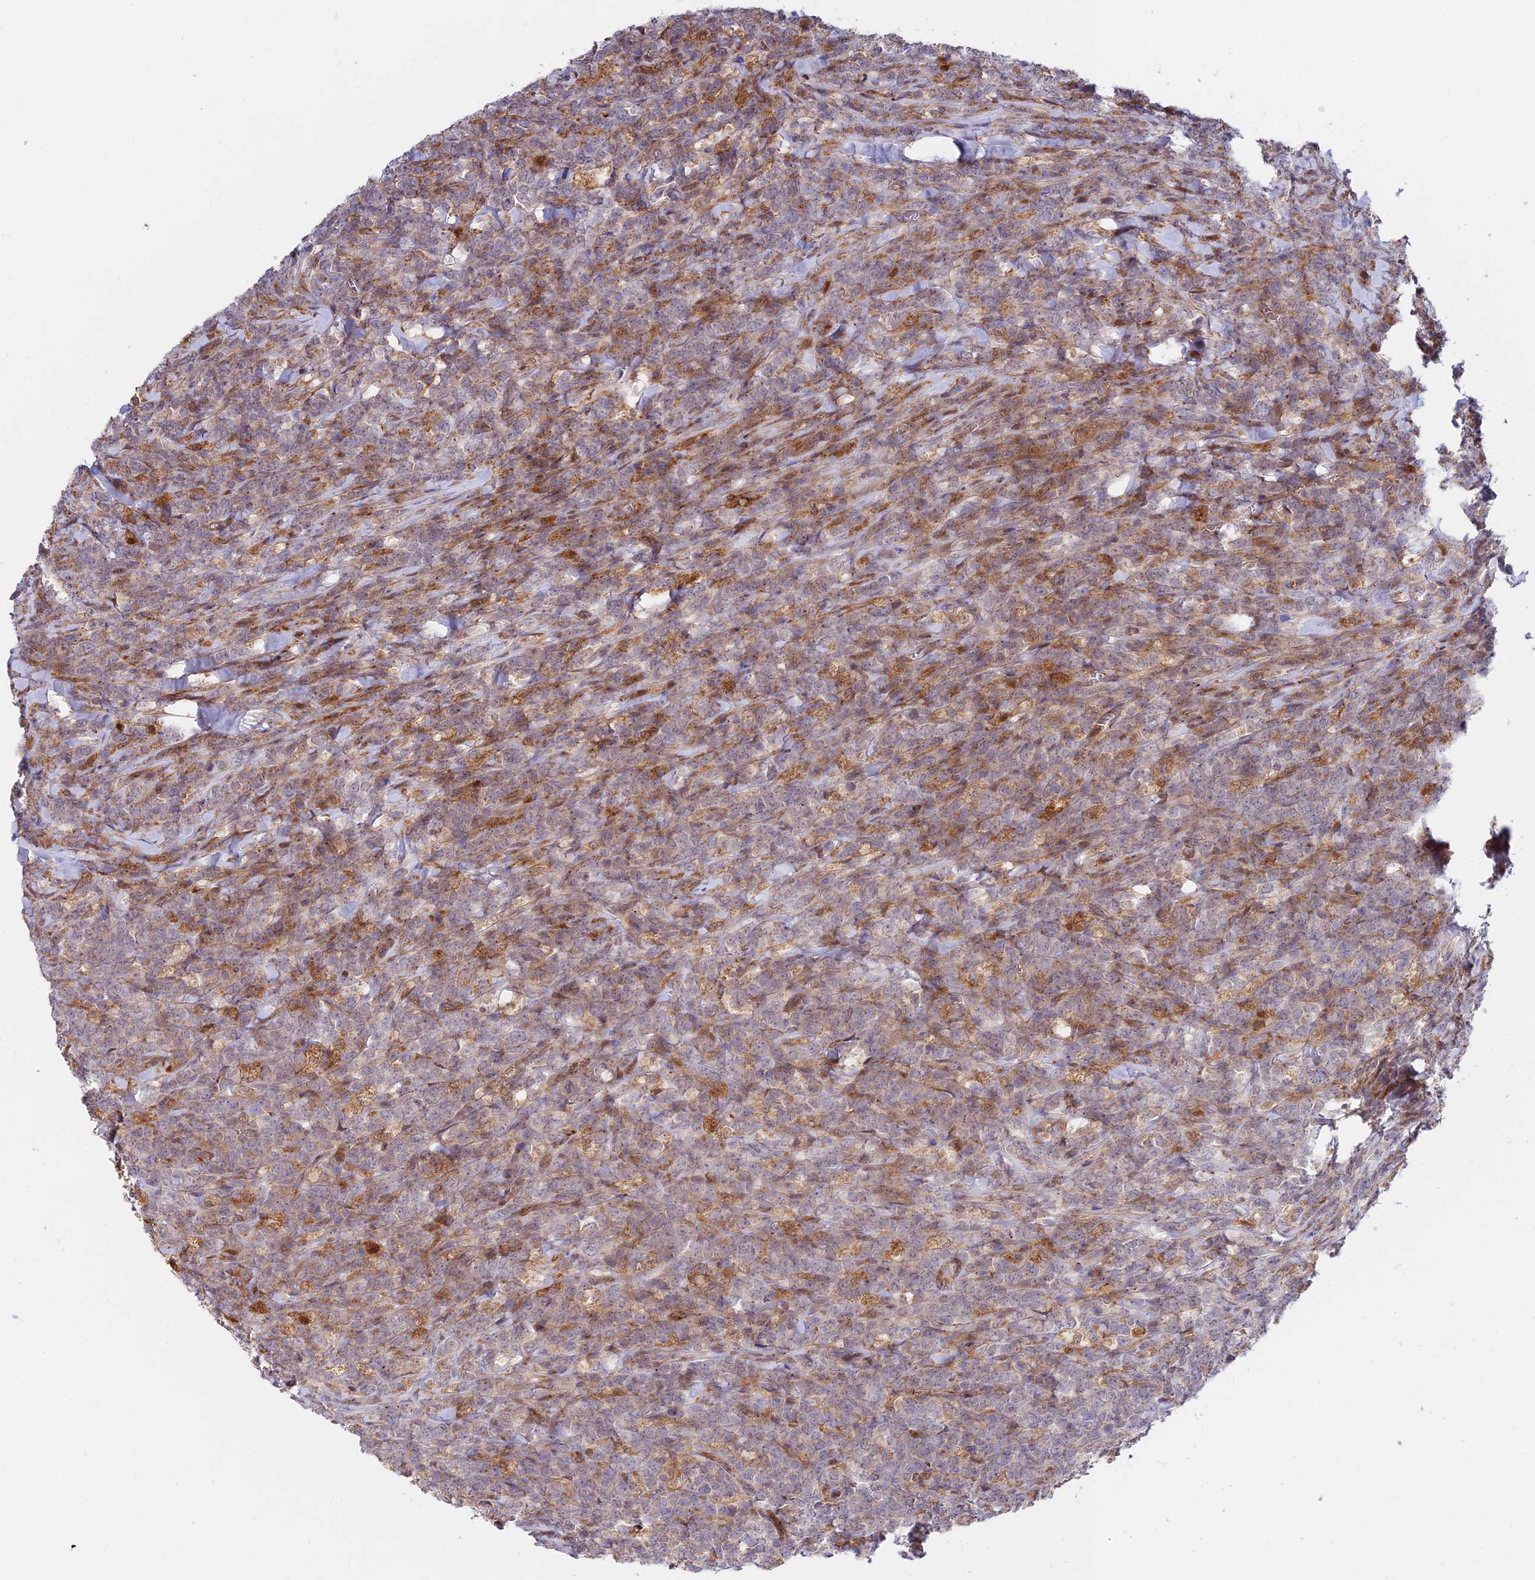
{"staining": {"intensity": "weak", "quantity": "25%-75%", "location": "cytoplasmic/membranous"}, "tissue": "lymphoma", "cell_type": "Tumor cells", "image_type": "cancer", "snomed": [{"axis": "morphology", "description": "Malignant lymphoma, non-Hodgkin's type, High grade"}, {"axis": "topography", "description": "Small intestine"}], "caption": "The photomicrograph exhibits staining of lymphoma, revealing weak cytoplasmic/membranous protein staining (brown color) within tumor cells.", "gene": "FUOM", "patient": {"sex": "male", "age": 8}}